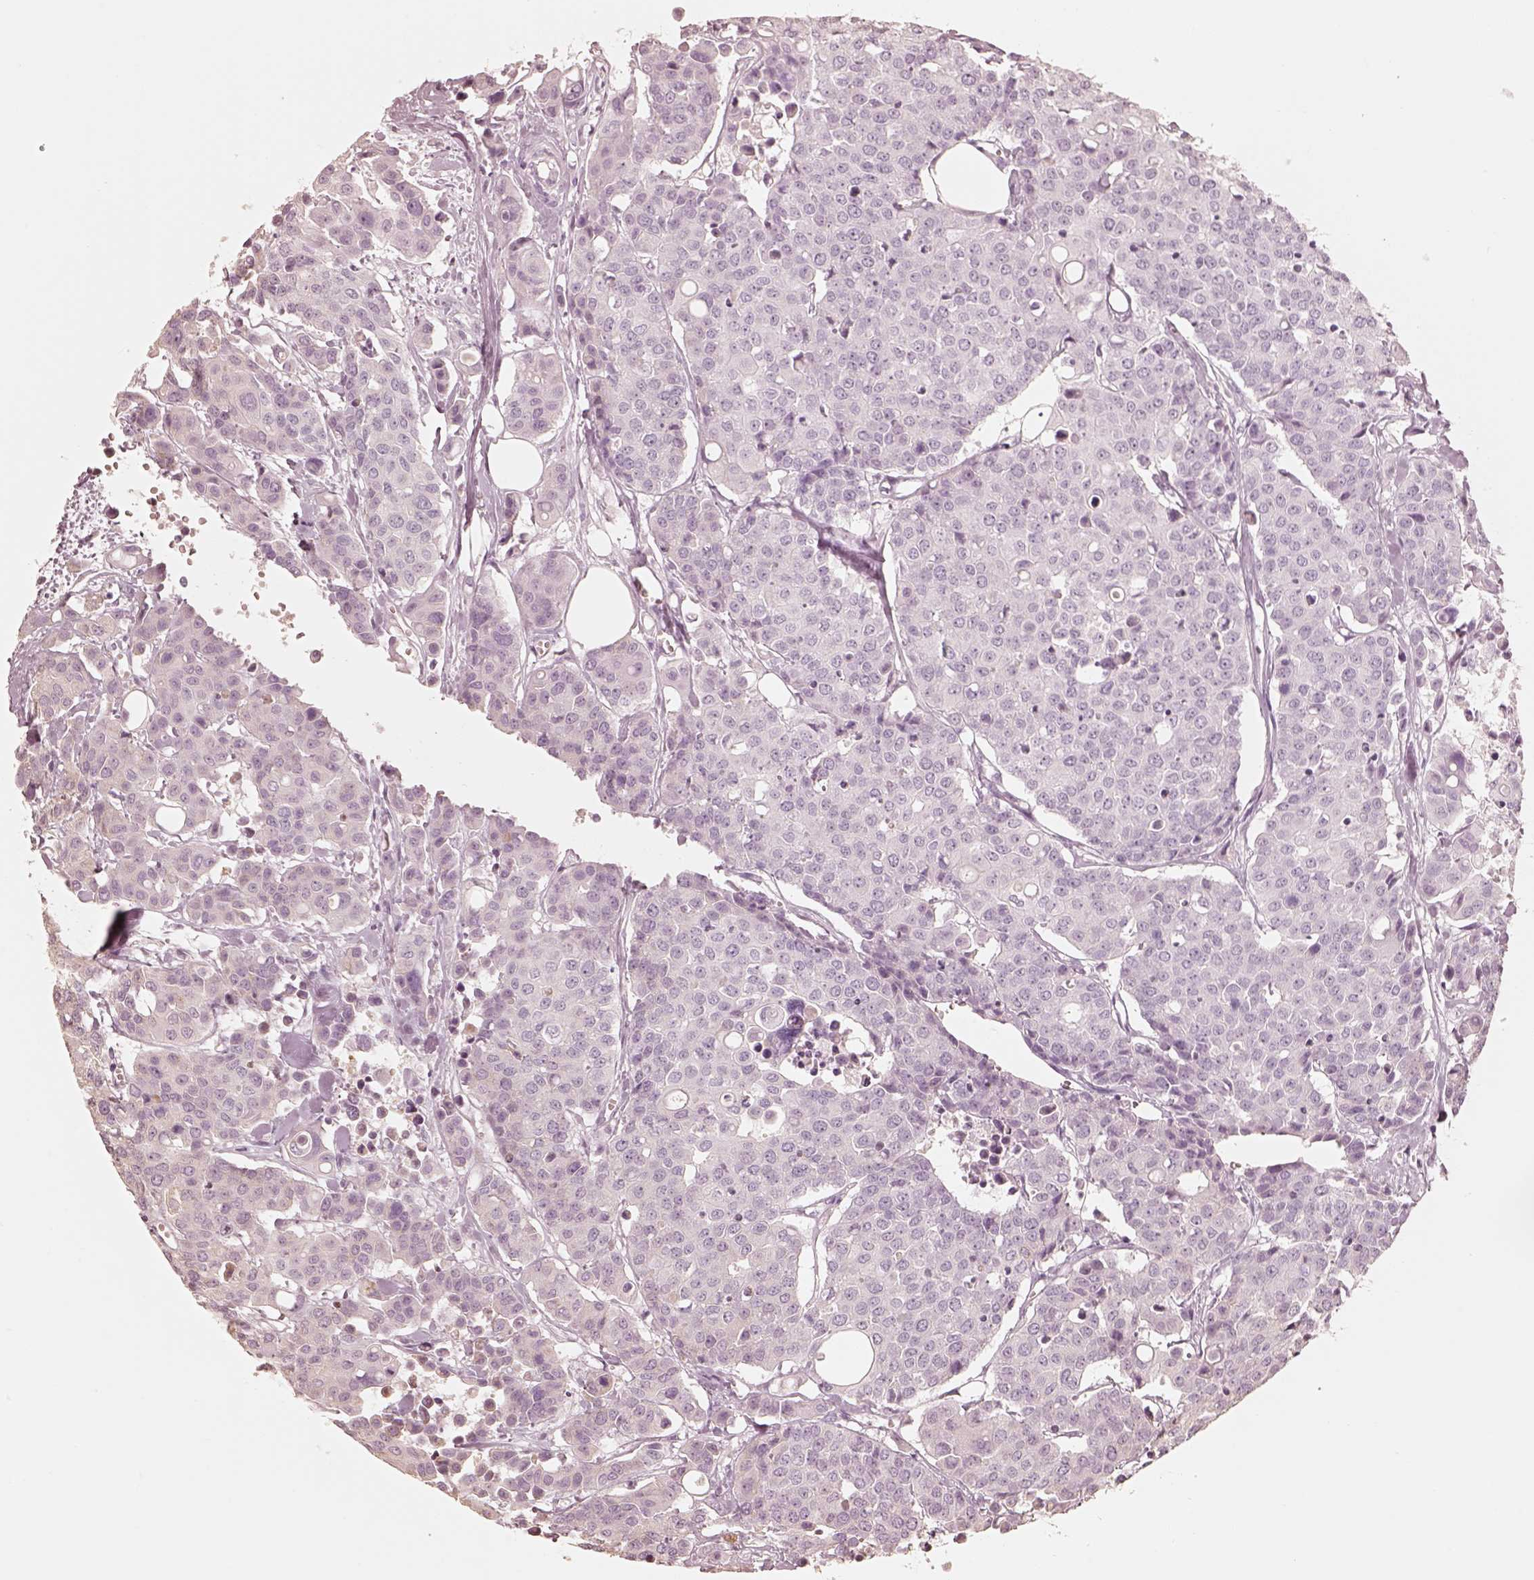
{"staining": {"intensity": "negative", "quantity": "none", "location": "none"}, "tissue": "carcinoid", "cell_type": "Tumor cells", "image_type": "cancer", "snomed": [{"axis": "morphology", "description": "Carcinoid, malignant, NOS"}, {"axis": "topography", "description": "Colon"}], "caption": "This is an immunohistochemistry (IHC) histopathology image of human carcinoid (malignant). There is no staining in tumor cells.", "gene": "WLS", "patient": {"sex": "male", "age": 81}}